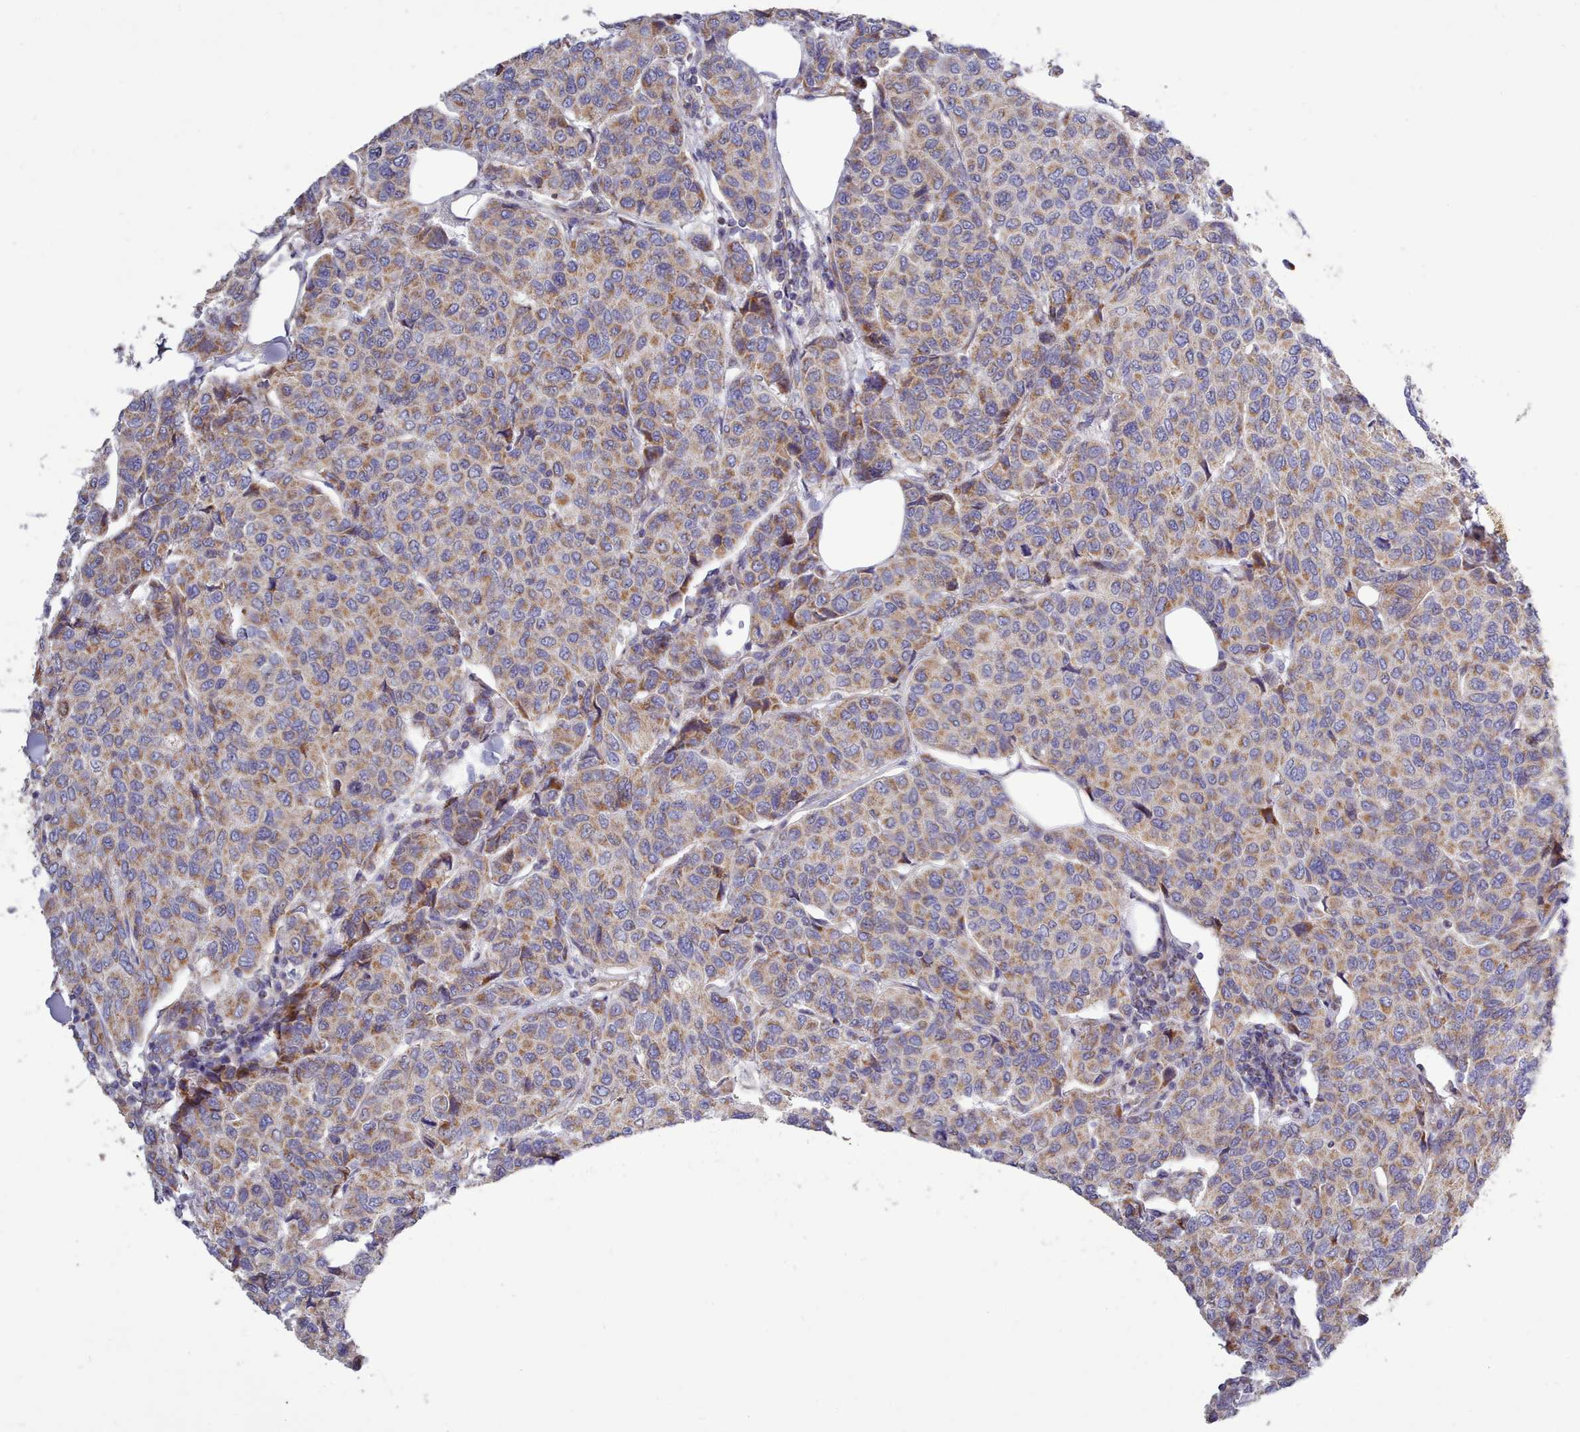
{"staining": {"intensity": "moderate", "quantity": ">75%", "location": "cytoplasmic/membranous"}, "tissue": "breast cancer", "cell_type": "Tumor cells", "image_type": "cancer", "snomed": [{"axis": "morphology", "description": "Duct carcinoma"}, {"axis": "topography", "description": "Breast"}], "caption": "Immunohistochemical staining of breast cancer (intraductal carcinoma) shows medium levels of moderate cytoplasmic/membranous protein staining in approximately >75% of tumor cells.", "gene": "MRPL21", "patient": {"sex": "female", "age": 55}}